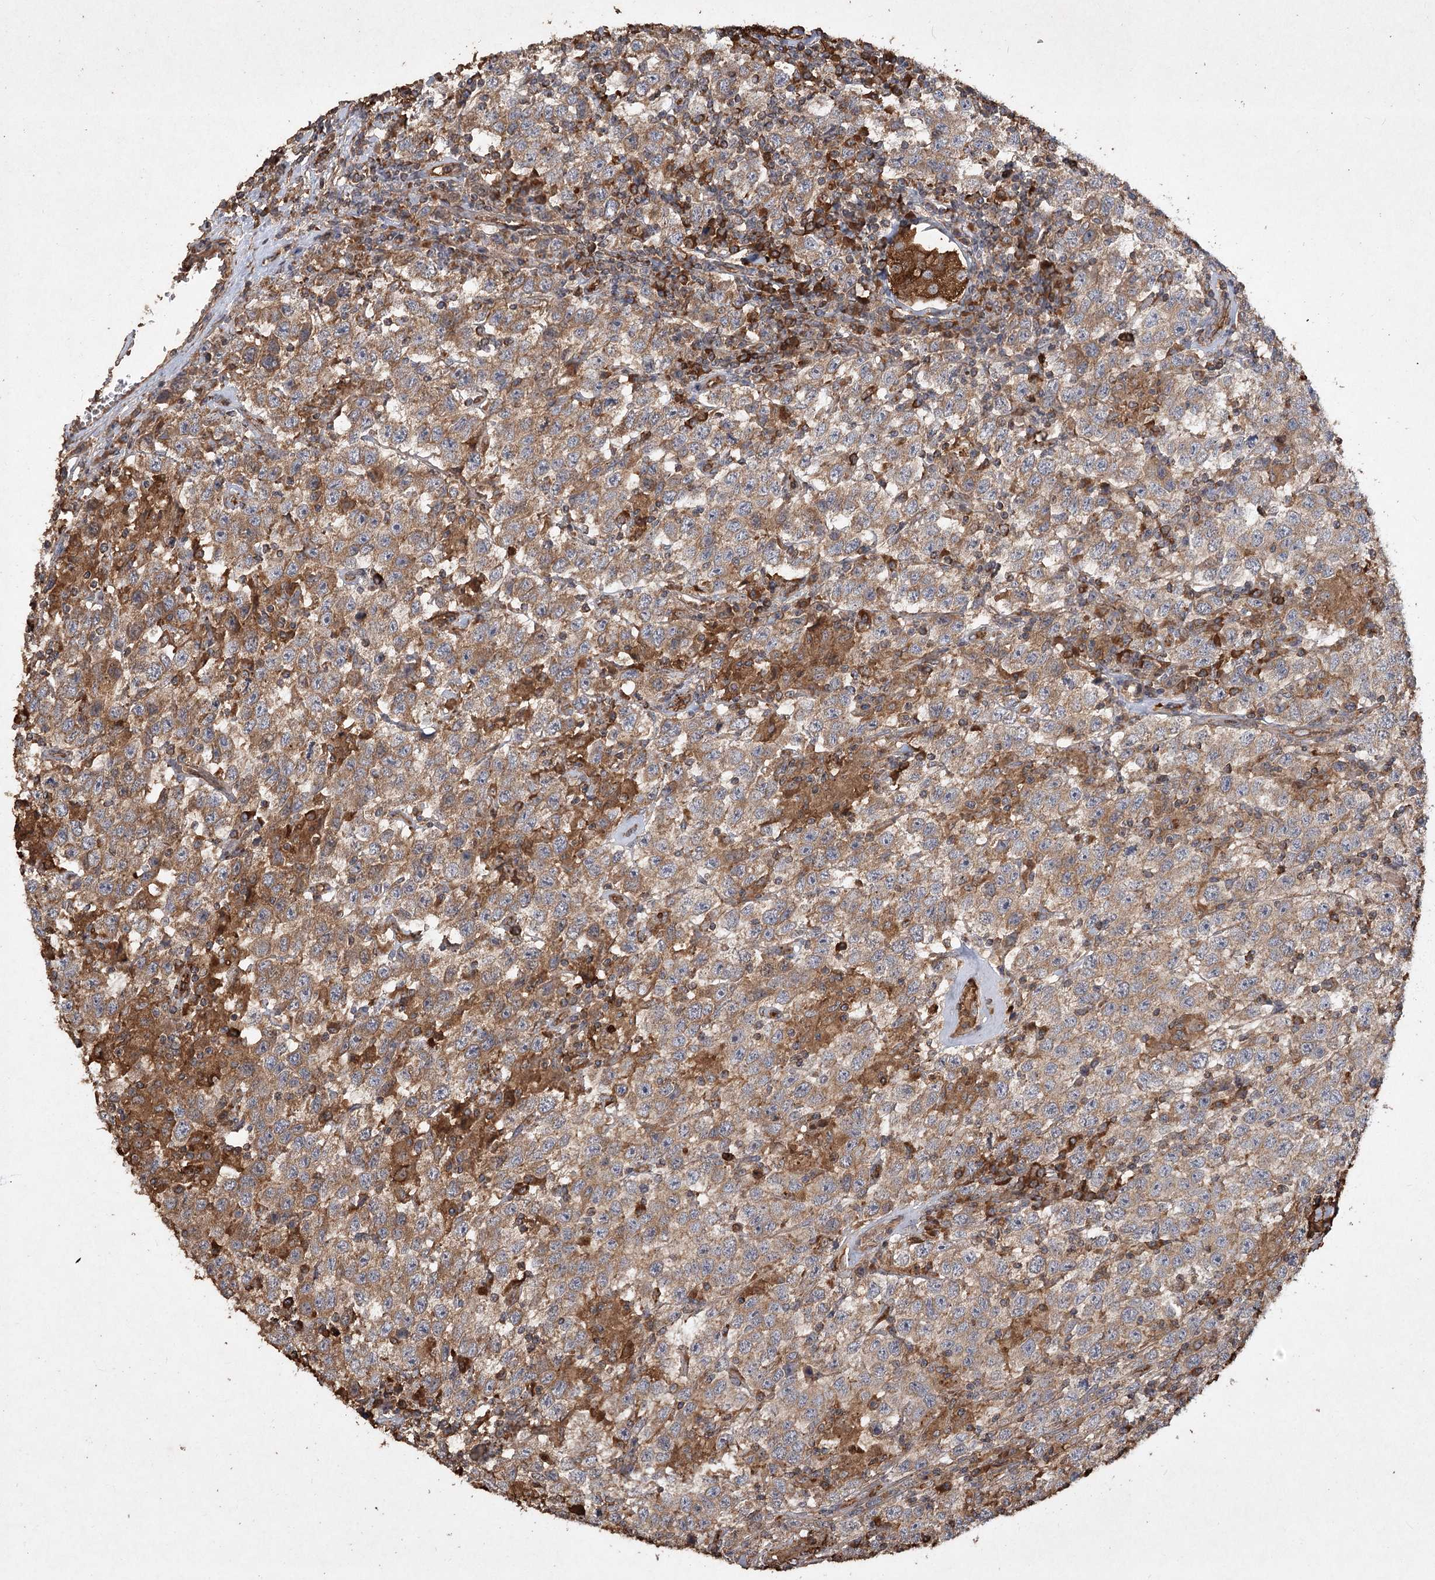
{"staining": {"intensity": "moderate", "quantity": ">75%", "location": "cytoplasmic/membranous"}, "tissue": "testis cancer", "cell_type": "Tumor cells", "image_type": "cancer", "snomed": [{"axis": "morphology", "description": "Seminoma, NOS"}, {"axis": "topography", "description": "Testis"}], "caption": "Seminoma (testis) was stained to show a protein in brown. There is medium levels of moderate cytoplasmic/membranous positivity in approximately >75% of tumor cells.", "gene": "PIK3C2A", "patient": {"sex": "male", "age": 41}}